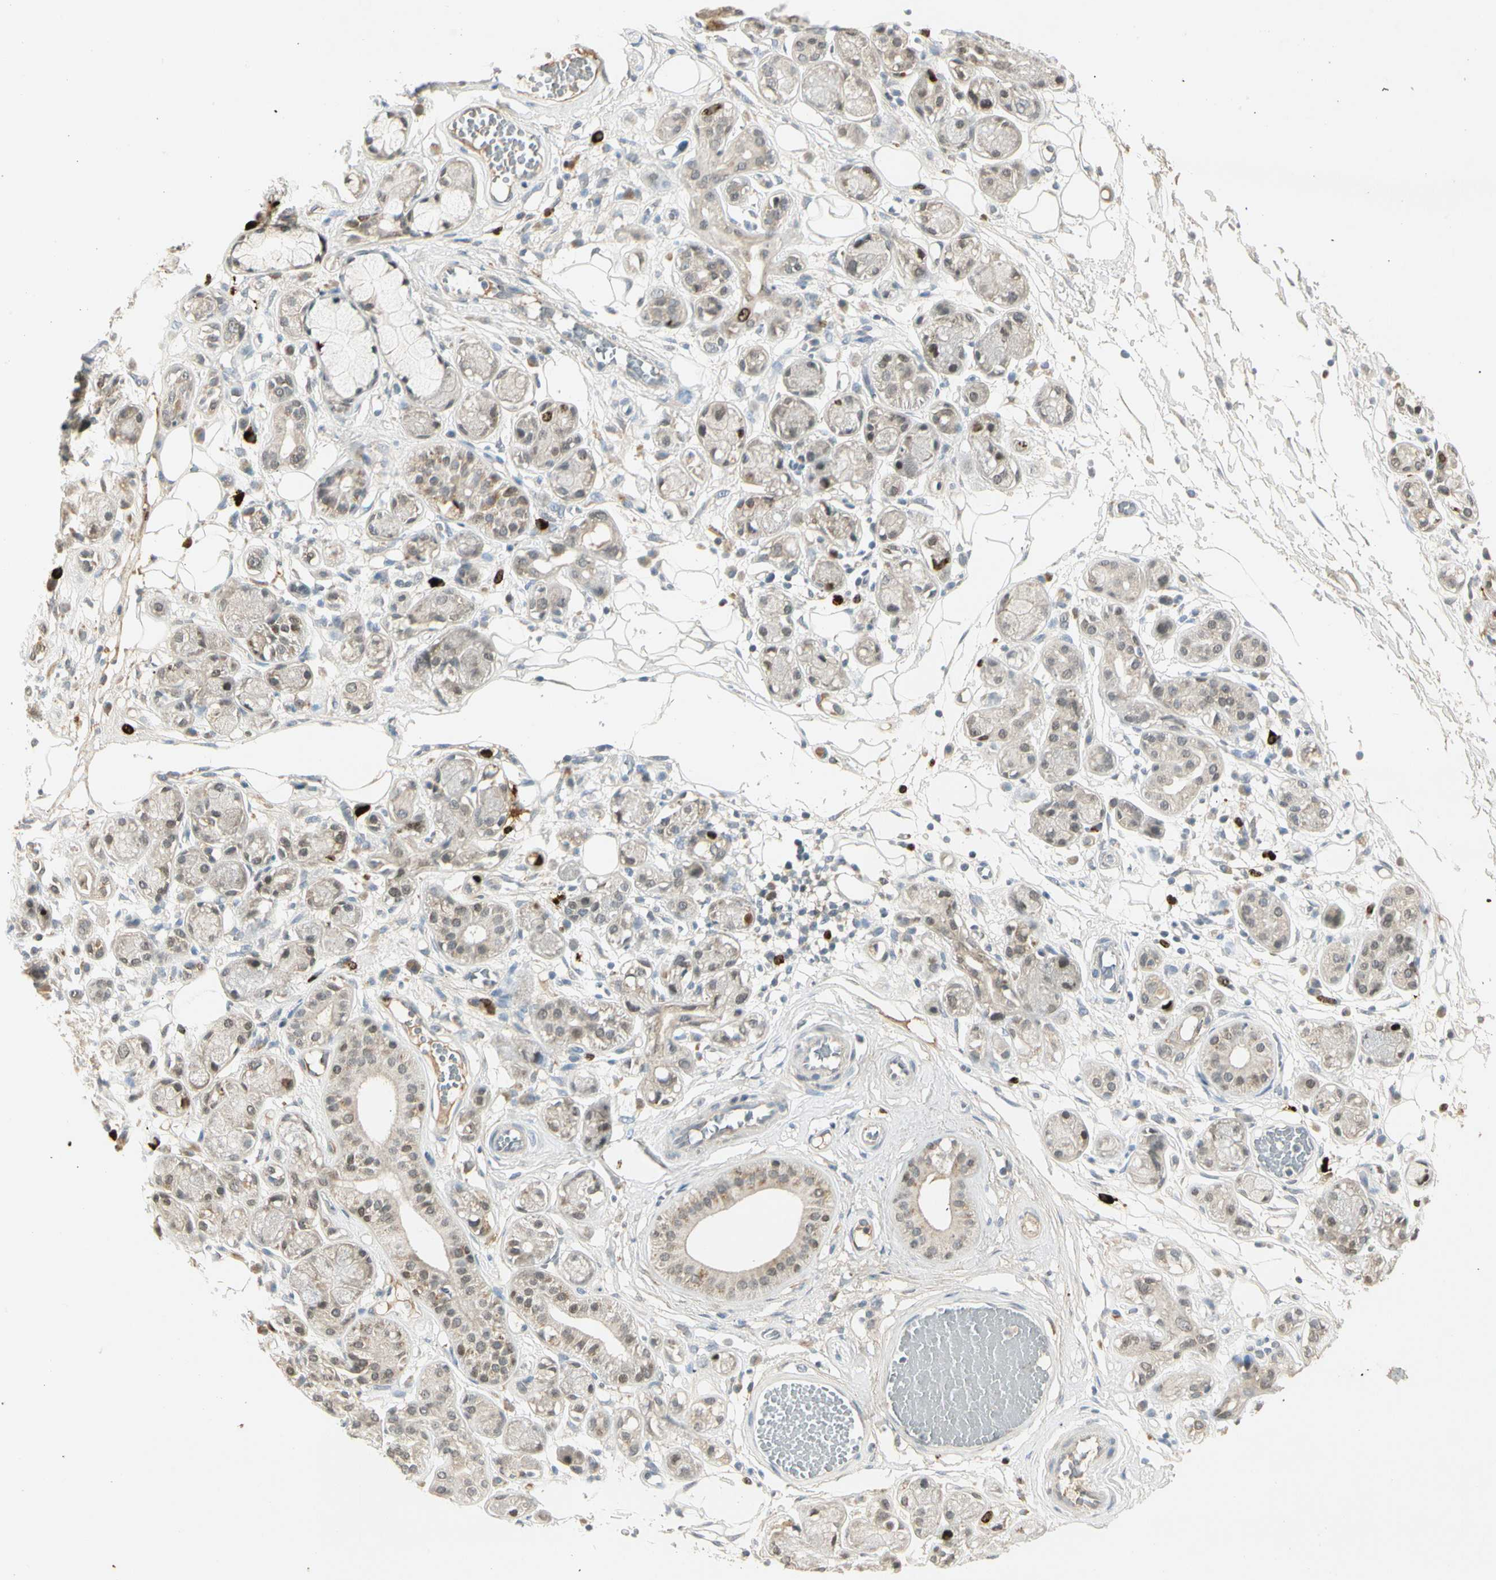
{"staining": {"intensity": "weak", "quantity": "25%-75%", "location": "cytoplasmic/membranous"}, "tissue": "adipose tissue", "cell_type": "Adipocytes", "image_type": "normal", "snomed": [{"axis": "morphology", "description": "Normal tissue, NOS"}, {"axis": "morphology", "description": "Inflammation, NOS"}, {"axis": "topography", "description": "Vascular tissue"}, {"axis": "topography", "description": "Salivary gland"}], "caption": "Adipocytes display low levels of weak cytoplasmic/membranous expression in about 25%-75% of cells in normal adipose tissue.", "gene": "PITX1", "patient": {"sex": "female", "age": 75}}